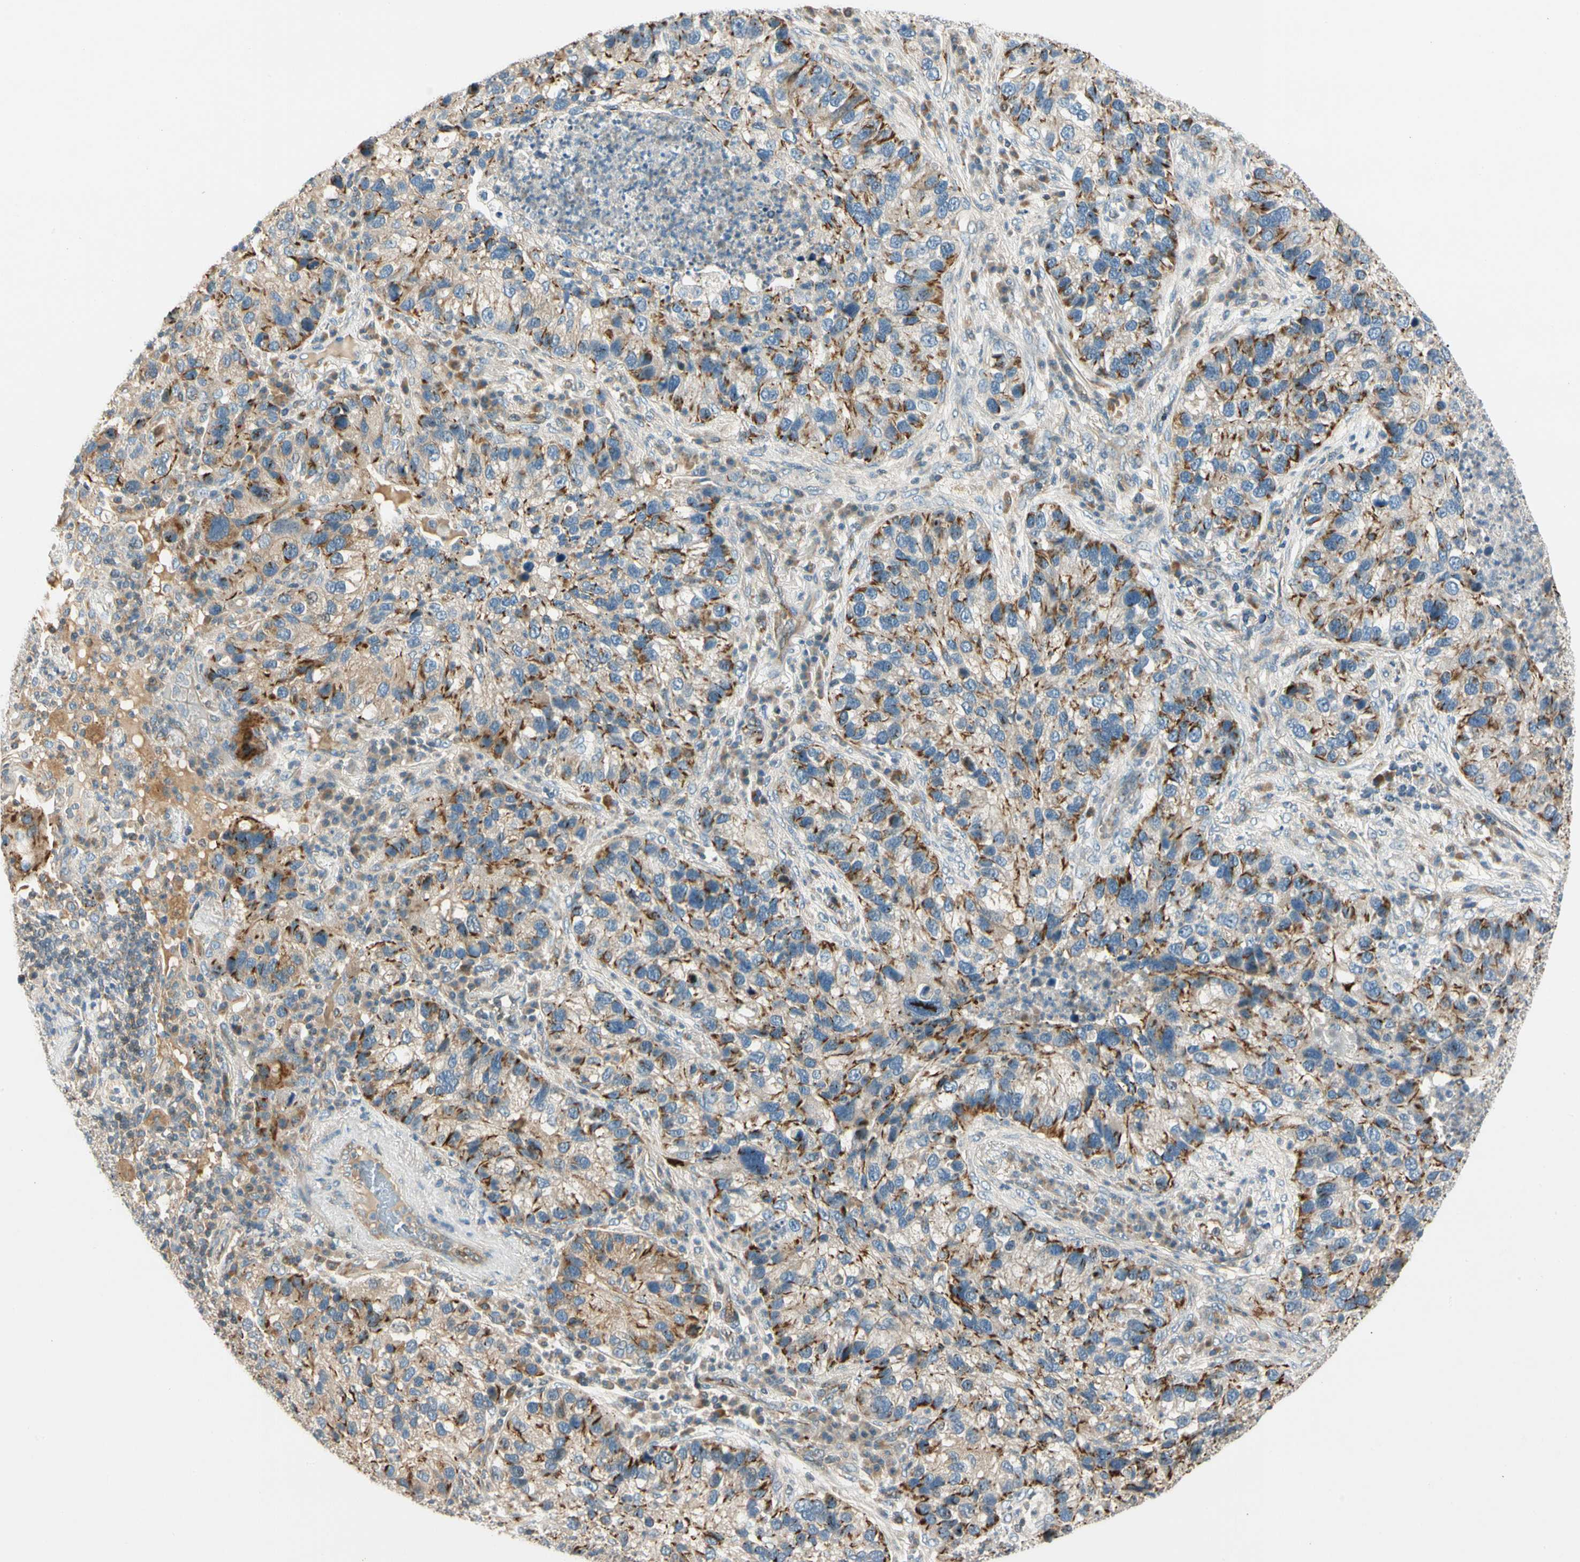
{"staining": {"intensity": "moderate", "quantity": ">75%", "location": "cytoplasmic/membranous"}, "tissue": "lung cancer", "cell_type": "Tumor cells", "image_type": "cancer", "snomed": [{"axis": "morphology", "description": "Normal tissue, NOS"}, {"axis": "morphology", "description": "Adenocarcinoma, NOS"}, {"axis": "topography", "description": "Bronchus"}, {"axis": "topography", "description": "Lung"}], "caption": "DAB immunohistochemical staining of lung cancer (adenocarcinoma) displays moderate cytoplasmic/membranous protein staining in about >75% of tumor cells. The staining was performed using DAB to visualize the protein expression in brown, while the nuclei were stained in blue with hematoxylin (Magnification: 20x).", "gene": "CDH6", "patient": {"sex": "male", "age": 54}}